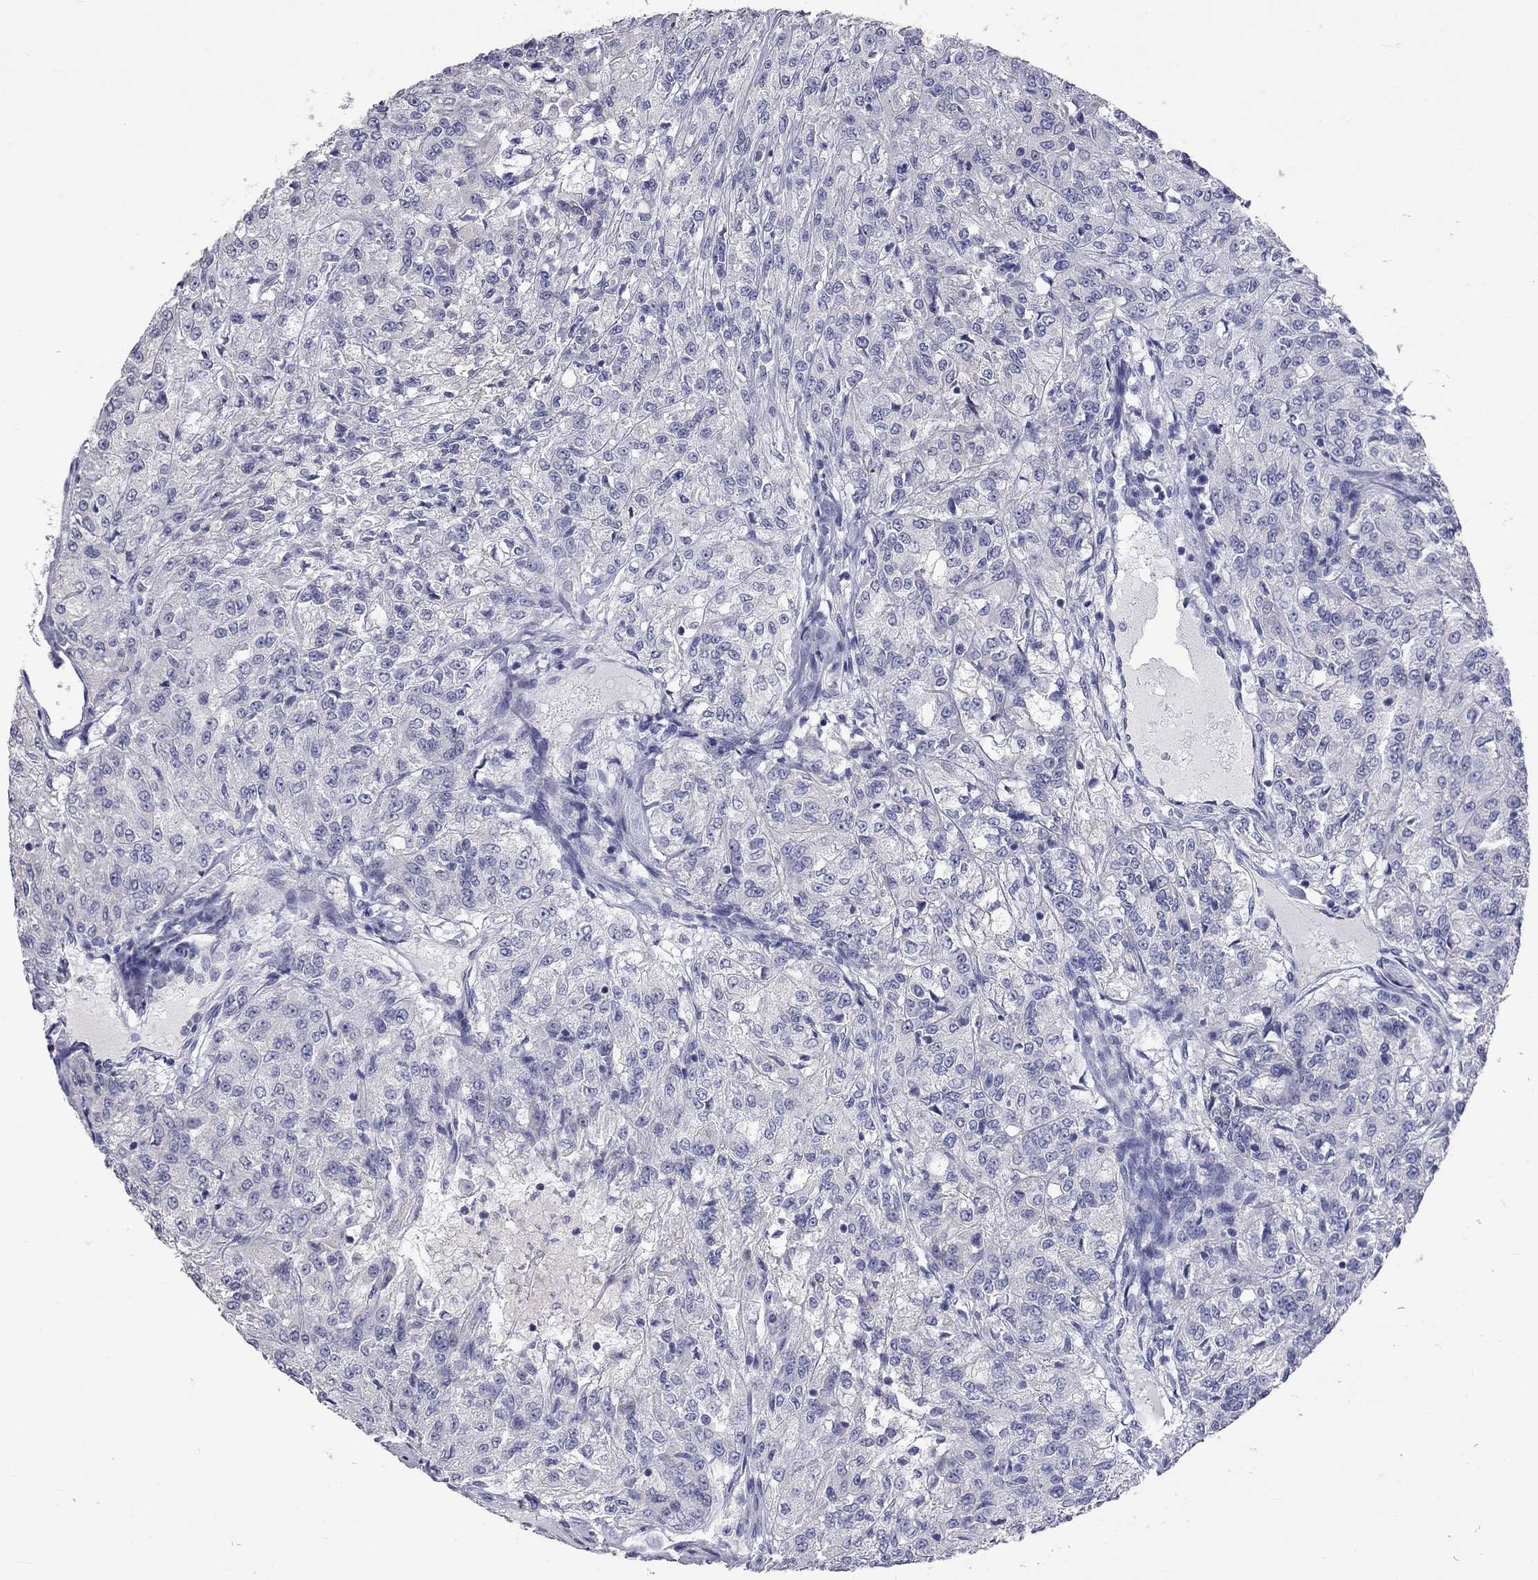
{"staining": {"intensity": "negative", "quantity": "none", "location": "none"}, "tissue": "renal cancer", "cell_type": "Tumor cells", "image_type": "cancer", "snomed": [{"axis": "morphology", "description": "Adenocarcinoma, NOS"}, {"axis": "topography", "description": "Kidney"}], "caption": "A high-resolution photomicrograph shows immunohistochemistry (IHC) staining of renal cancer, which displays no significant staining in tumor cells.", "gene": "OPRK1", "patient": {"sex": "female", "age": 63}}